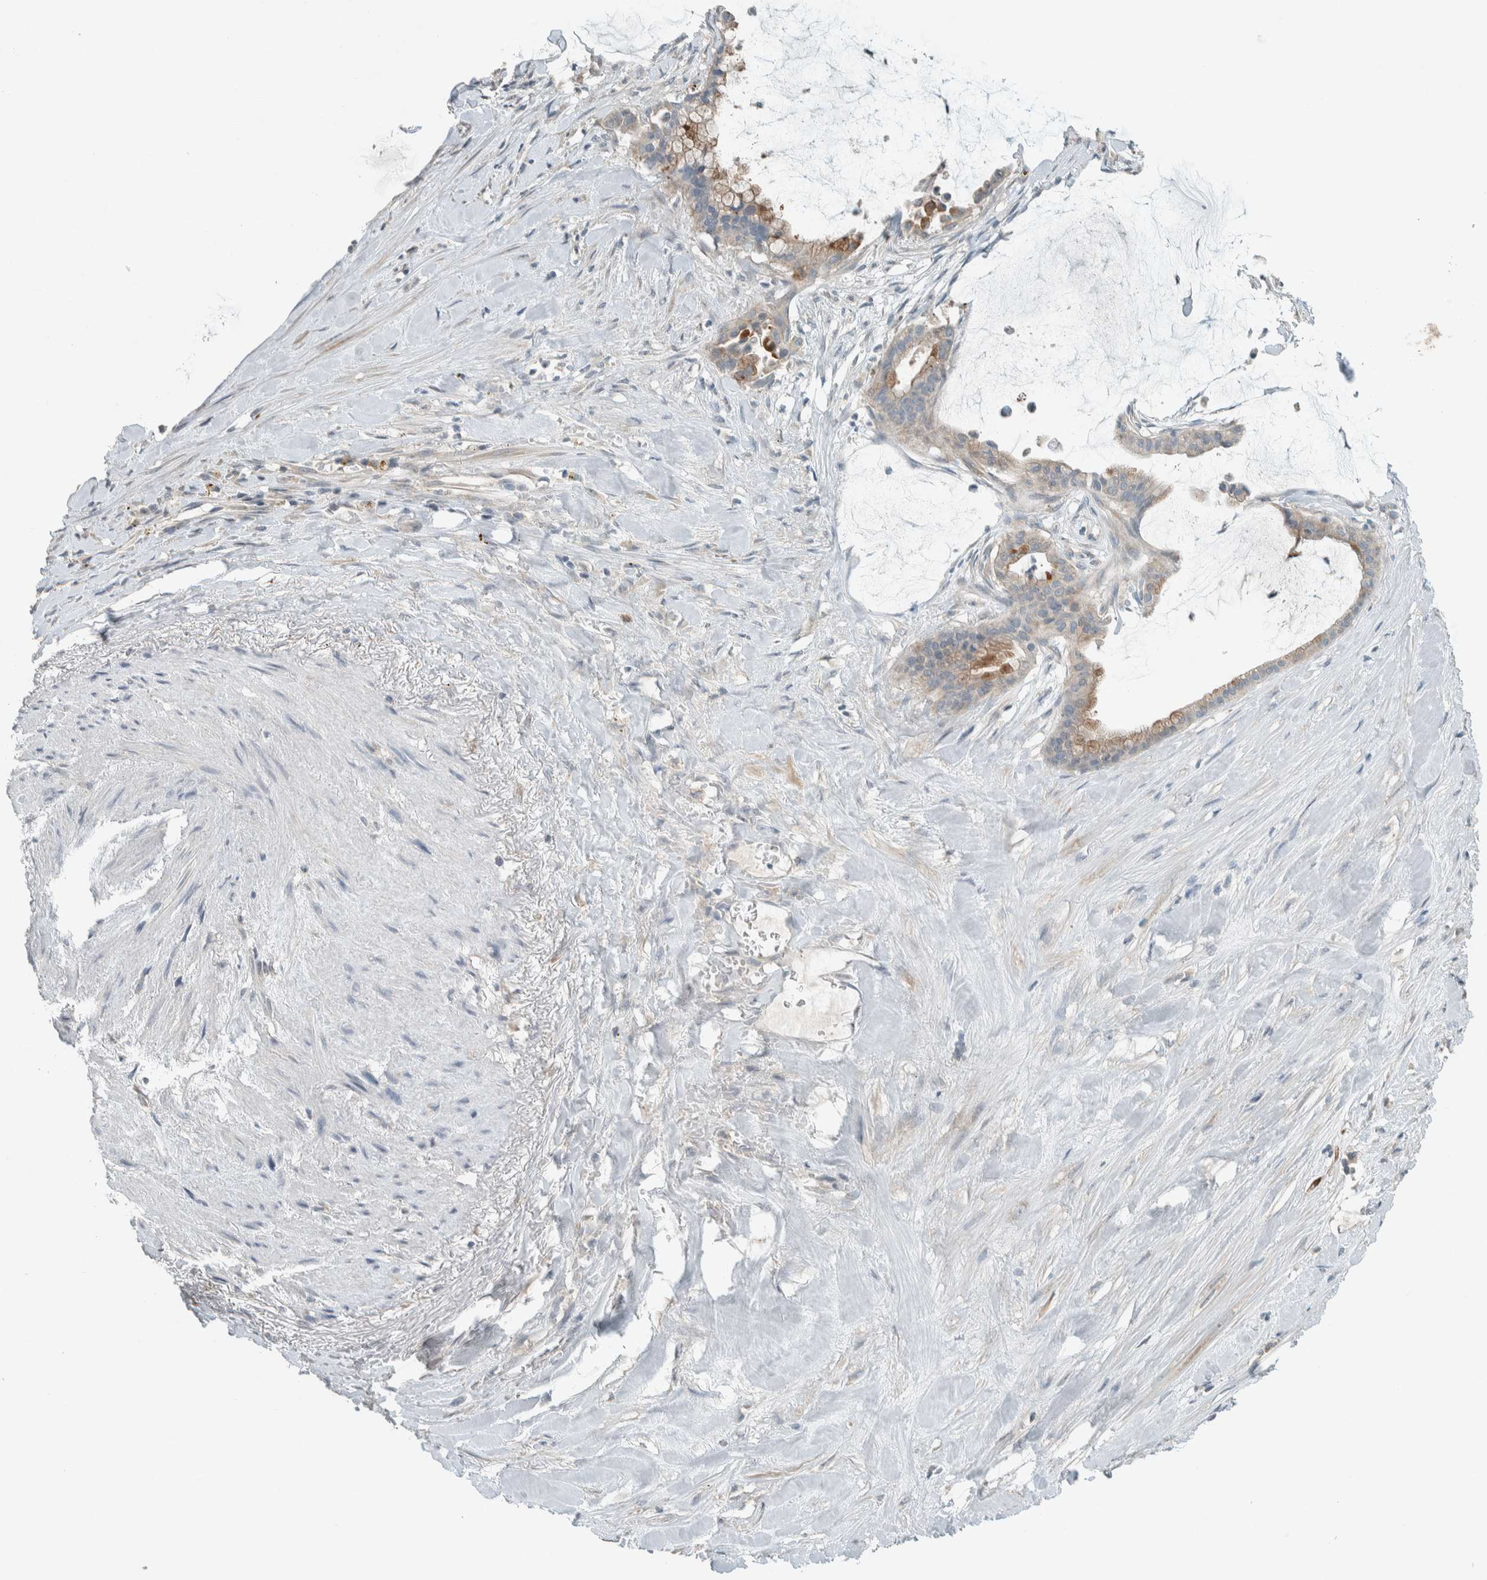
{"staining": {"intensity": "moderate", "quantity": "25%-75%", "location": "cytoplasmic/membranous"}, "tissue": "pancreatic cancer", "cell_type": "Tumor cells", "image_type": "cancer", "snomed": [{"axis": "morphology", "description": "Adenocarcinoma, NOS"}, {"axis": "topography", "description": "Pancreas"}], "caption": "Immunohistochemistry image of neoplastic tissue: adenocarcinoma (pancreatic) stained using IHC shows medium levels of moderate protein expression localized specifically in the cytoplasmic/membranous of tumor cells, appearing as a cytoplasmic/membranous brown color.", "gene": "CERCAM", "patient": {"sex": "male", "age": 41}}